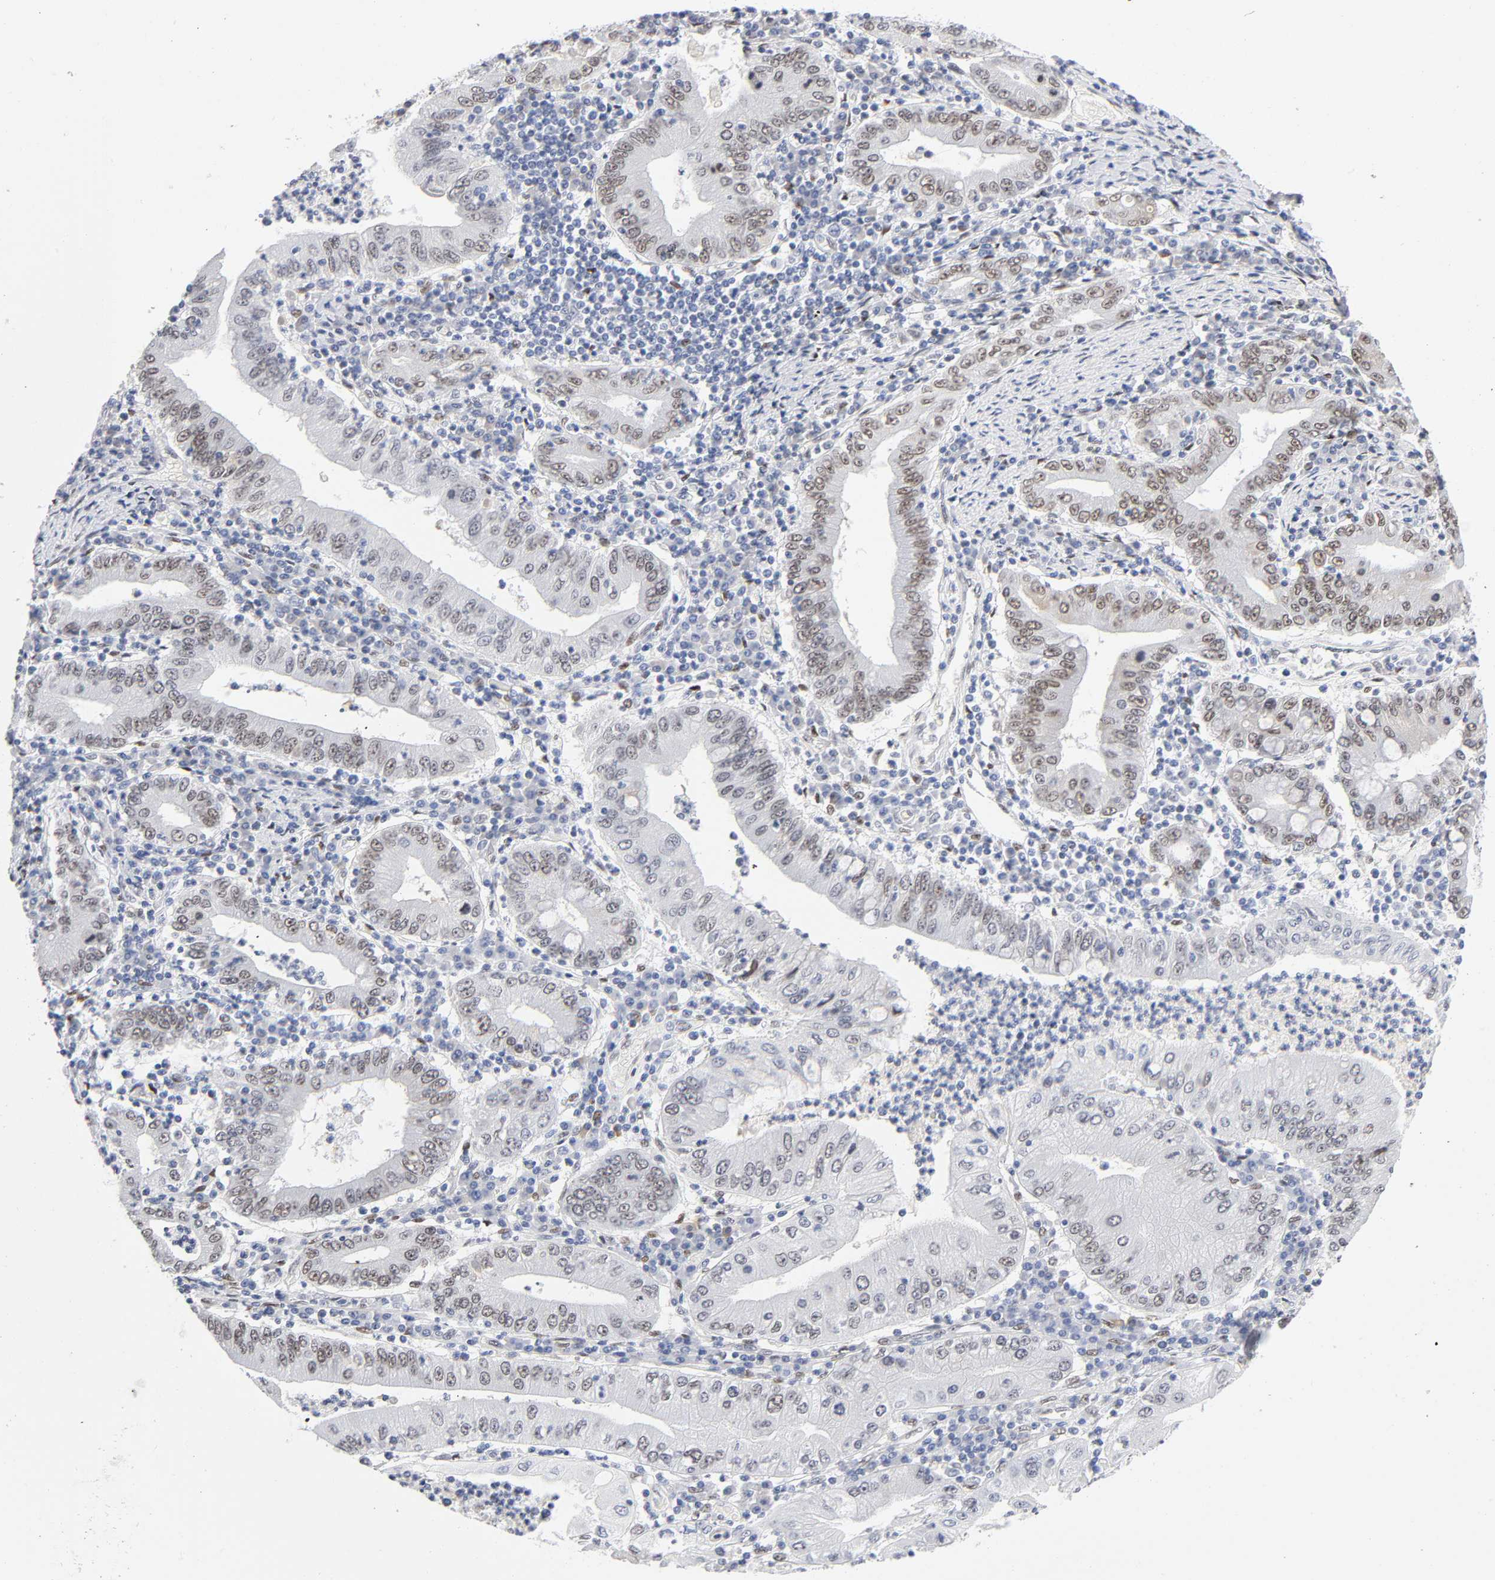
{"staining": {"intensity": "weak", "quantity": ">75%", "location": "nuclear"}, "tissue": "stomach cancer", "cell_type": "Tumor cells", "image_type": "cancer", "snomed": [{"axis": "morphology", "description": "Normal tissue, NOS"}, {"axis": "morphology", "description": "Adenocarcinoma, NOS"}, {"axis": "topography", "description": "Esophagus"}, {"axis": "topography", "description": "Stomach, upper"}, {"axis": "topography", "description": "Peripheral nerve tissue"}], "caption": "Human stomach cancer (adenocarcinoma) stained with a brown dye displays weak nuclear positive expression in approximately >75% of tumor cells.", "gene": "NFIC", "patient": {"sex": "male", "age": 62}}